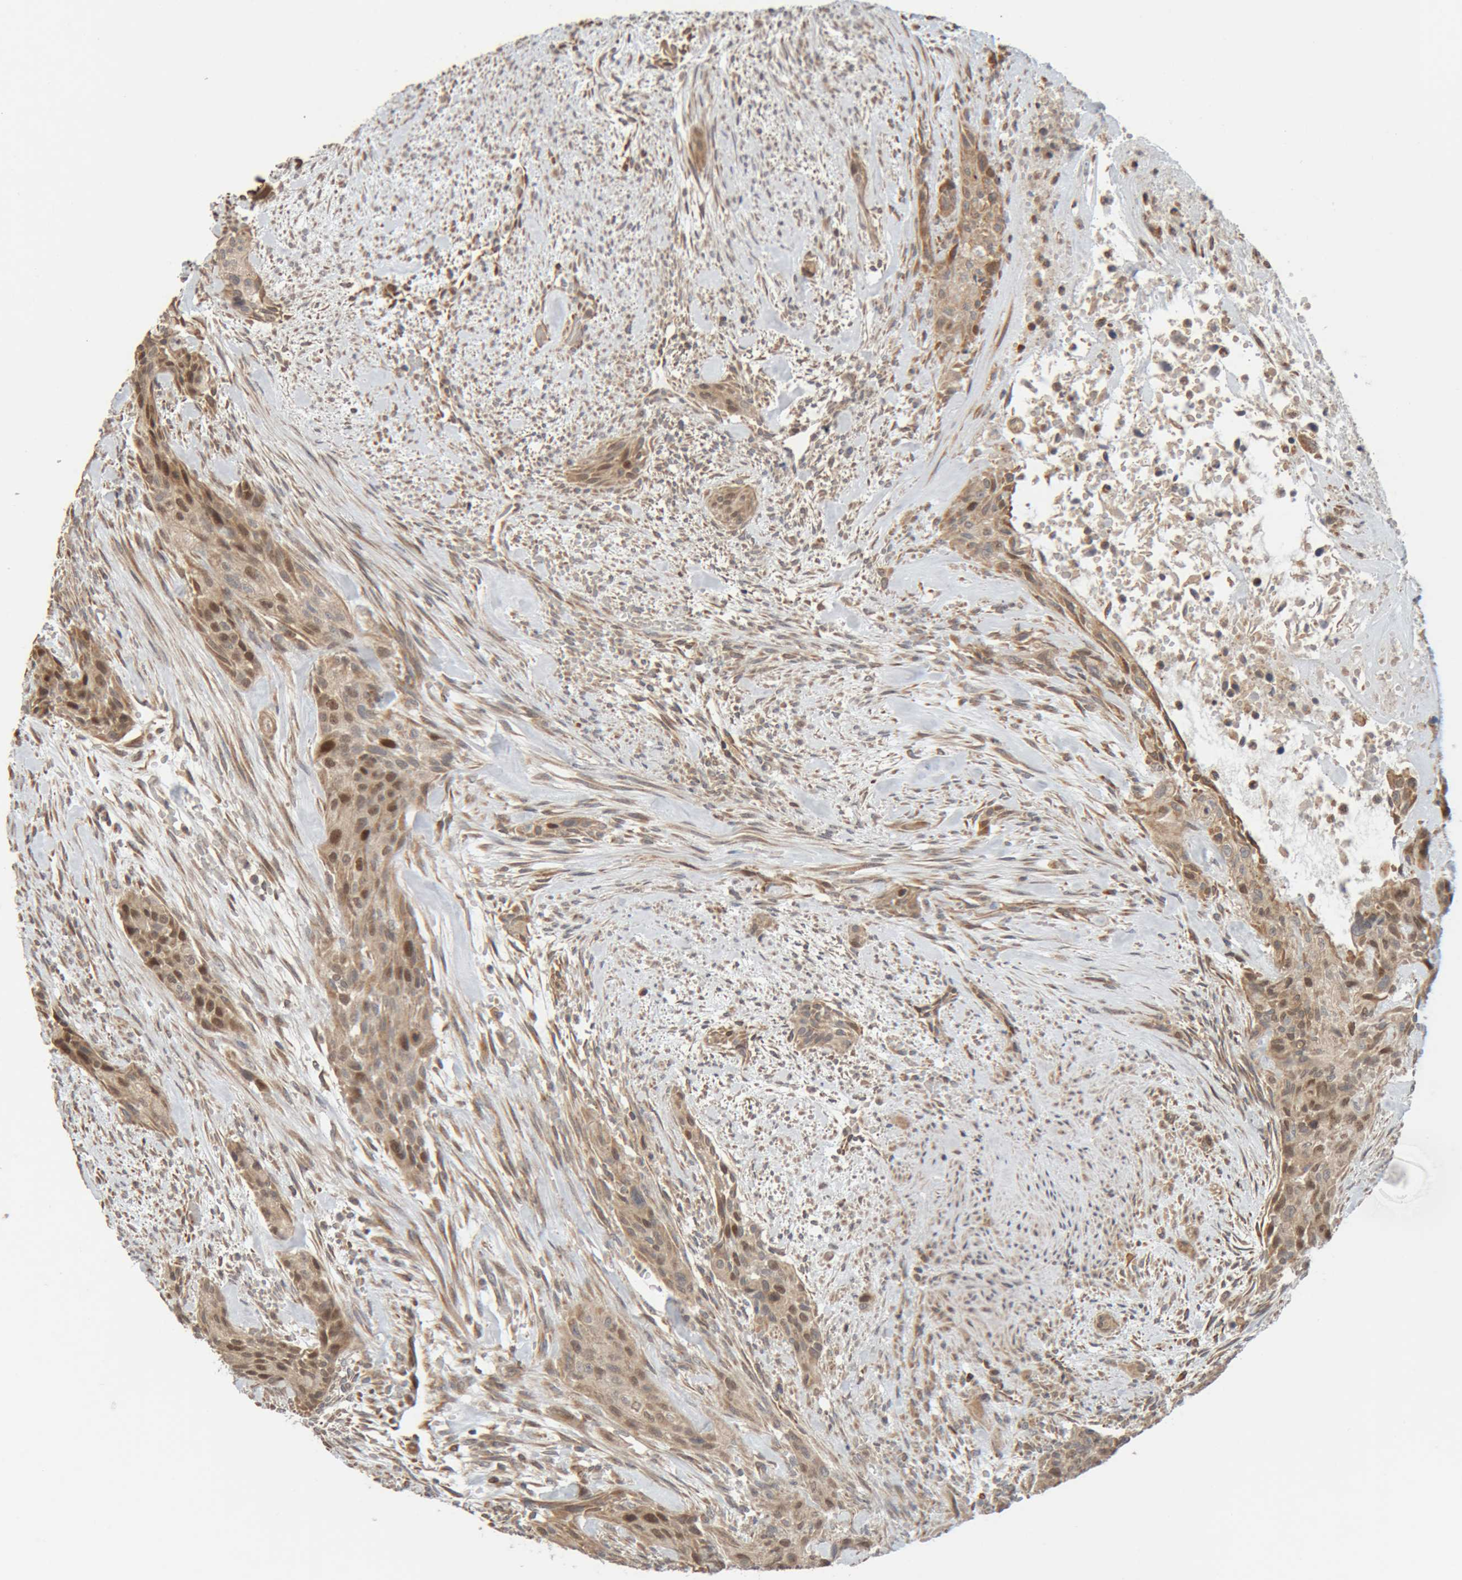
{"staining": {"intensity": "moderate", "quantity": "<25%", "location": "cytoplasmic/membranous,nuclear"}, "tissue": "urothelial cancer", "cell_type": "Tumor cells", "image_type": "cancer", "snomed": [{"axis": "morphology", "description": "Urothelial carcinoma, High grade"}, {"axis": "topography", "description": "Urinary bladder"}], "caption": "A low amount of moderate cytoplasmic/membranous and nuclear staining is seen in about <25% of tumor cells in urothelial cancer tissue.", "gene": "GINS4", "patient": {"sex": "male", "age": 35}}